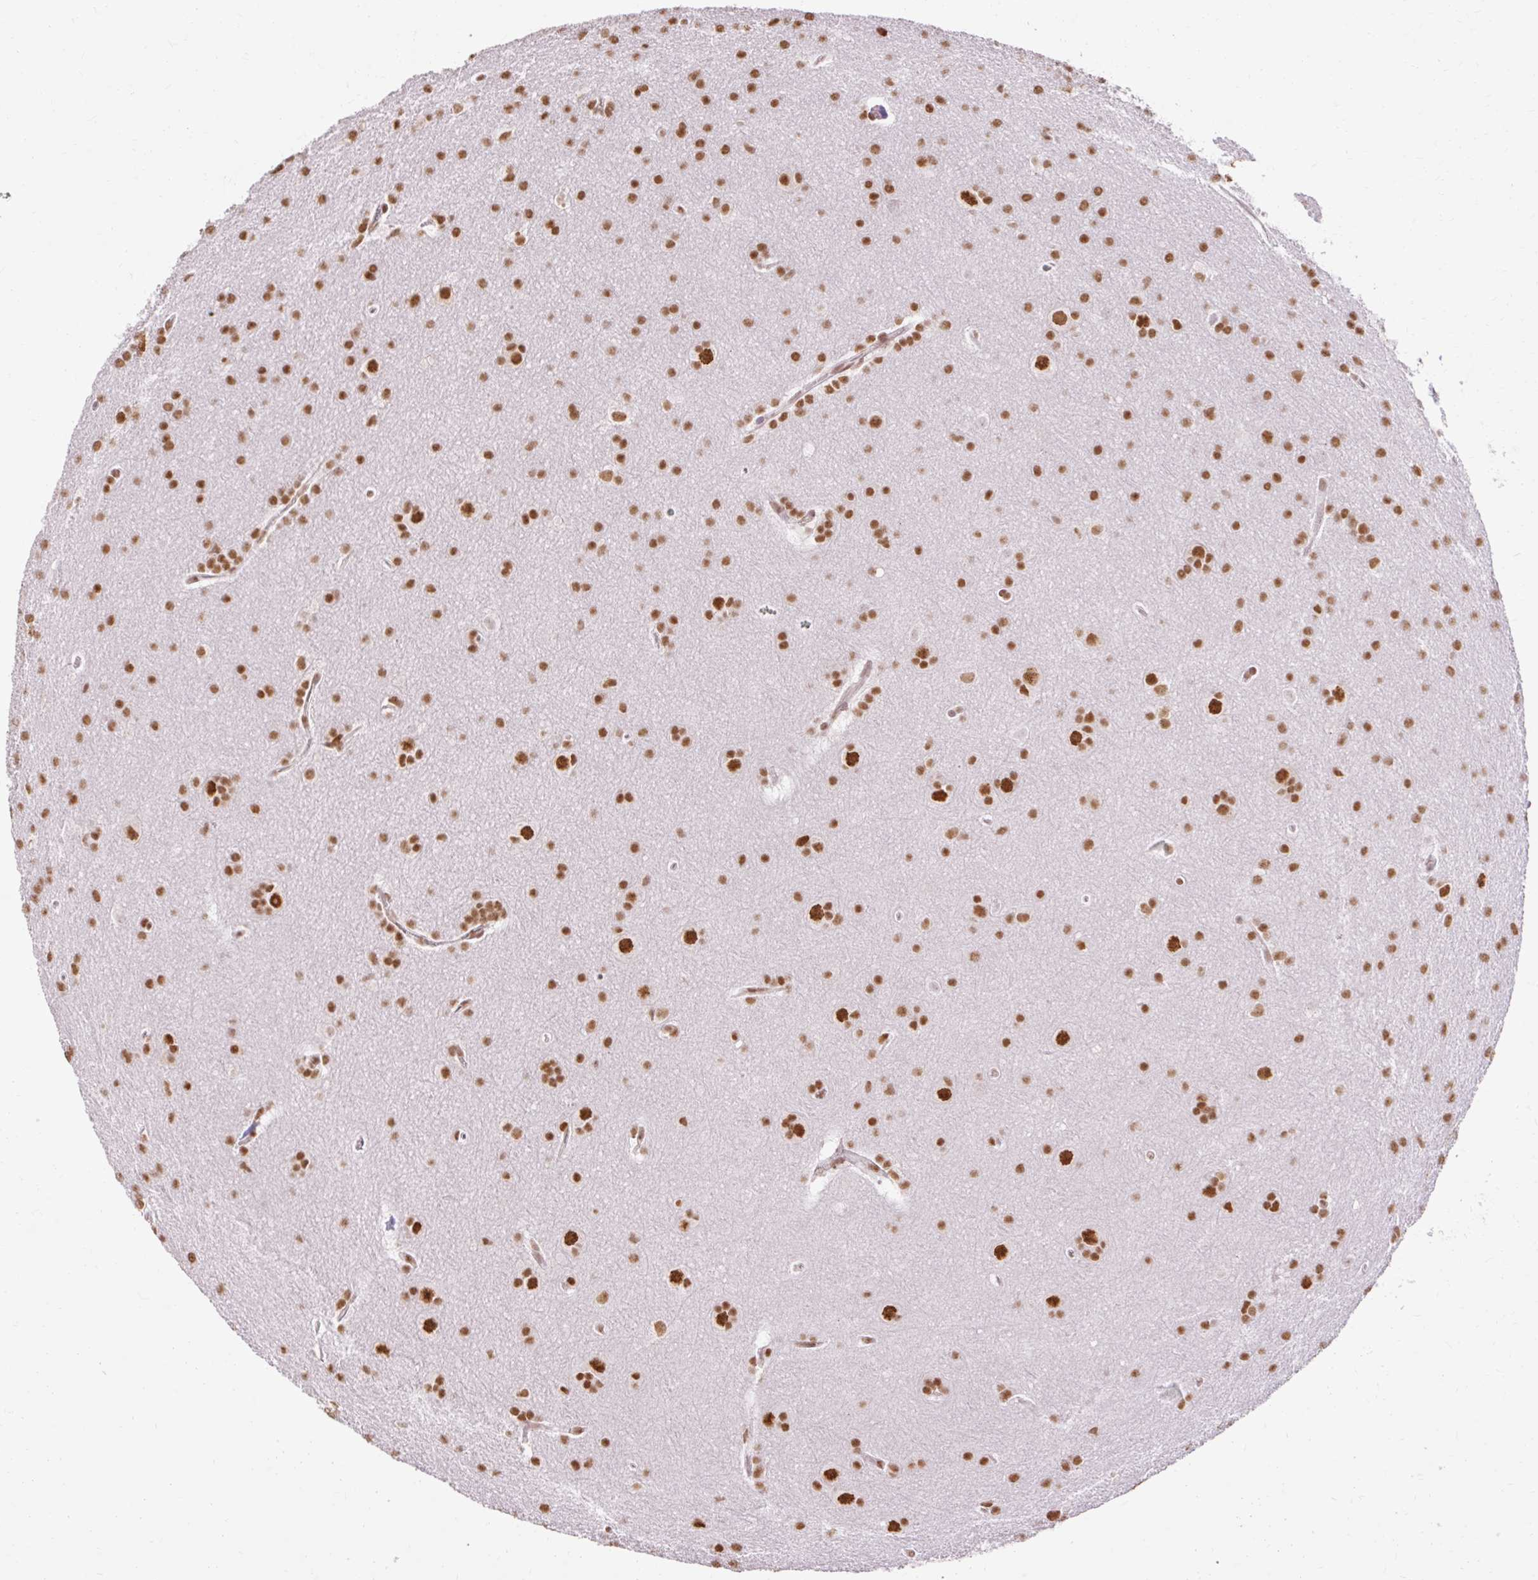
{"staining": {"intensity": "moderate", "quantity": ">75%", "location": "nuclear"}, "tissue": "glioma", "cell_type": "Tumor cells", "image_type": "cancer", "snomed": [{"axis": "morphology", "description": "Glioma, malignant, Low grade"}, {"axis": "topography", "description": "Brain"}], "caption": "Brown immunohistochemical staining in human malignant glioma (low-grade) reveals moderate nuclear staining in about >75% of tumor cells.", "gene": "NPIPB12", "patient": {"sex": "female", "age": 32}}